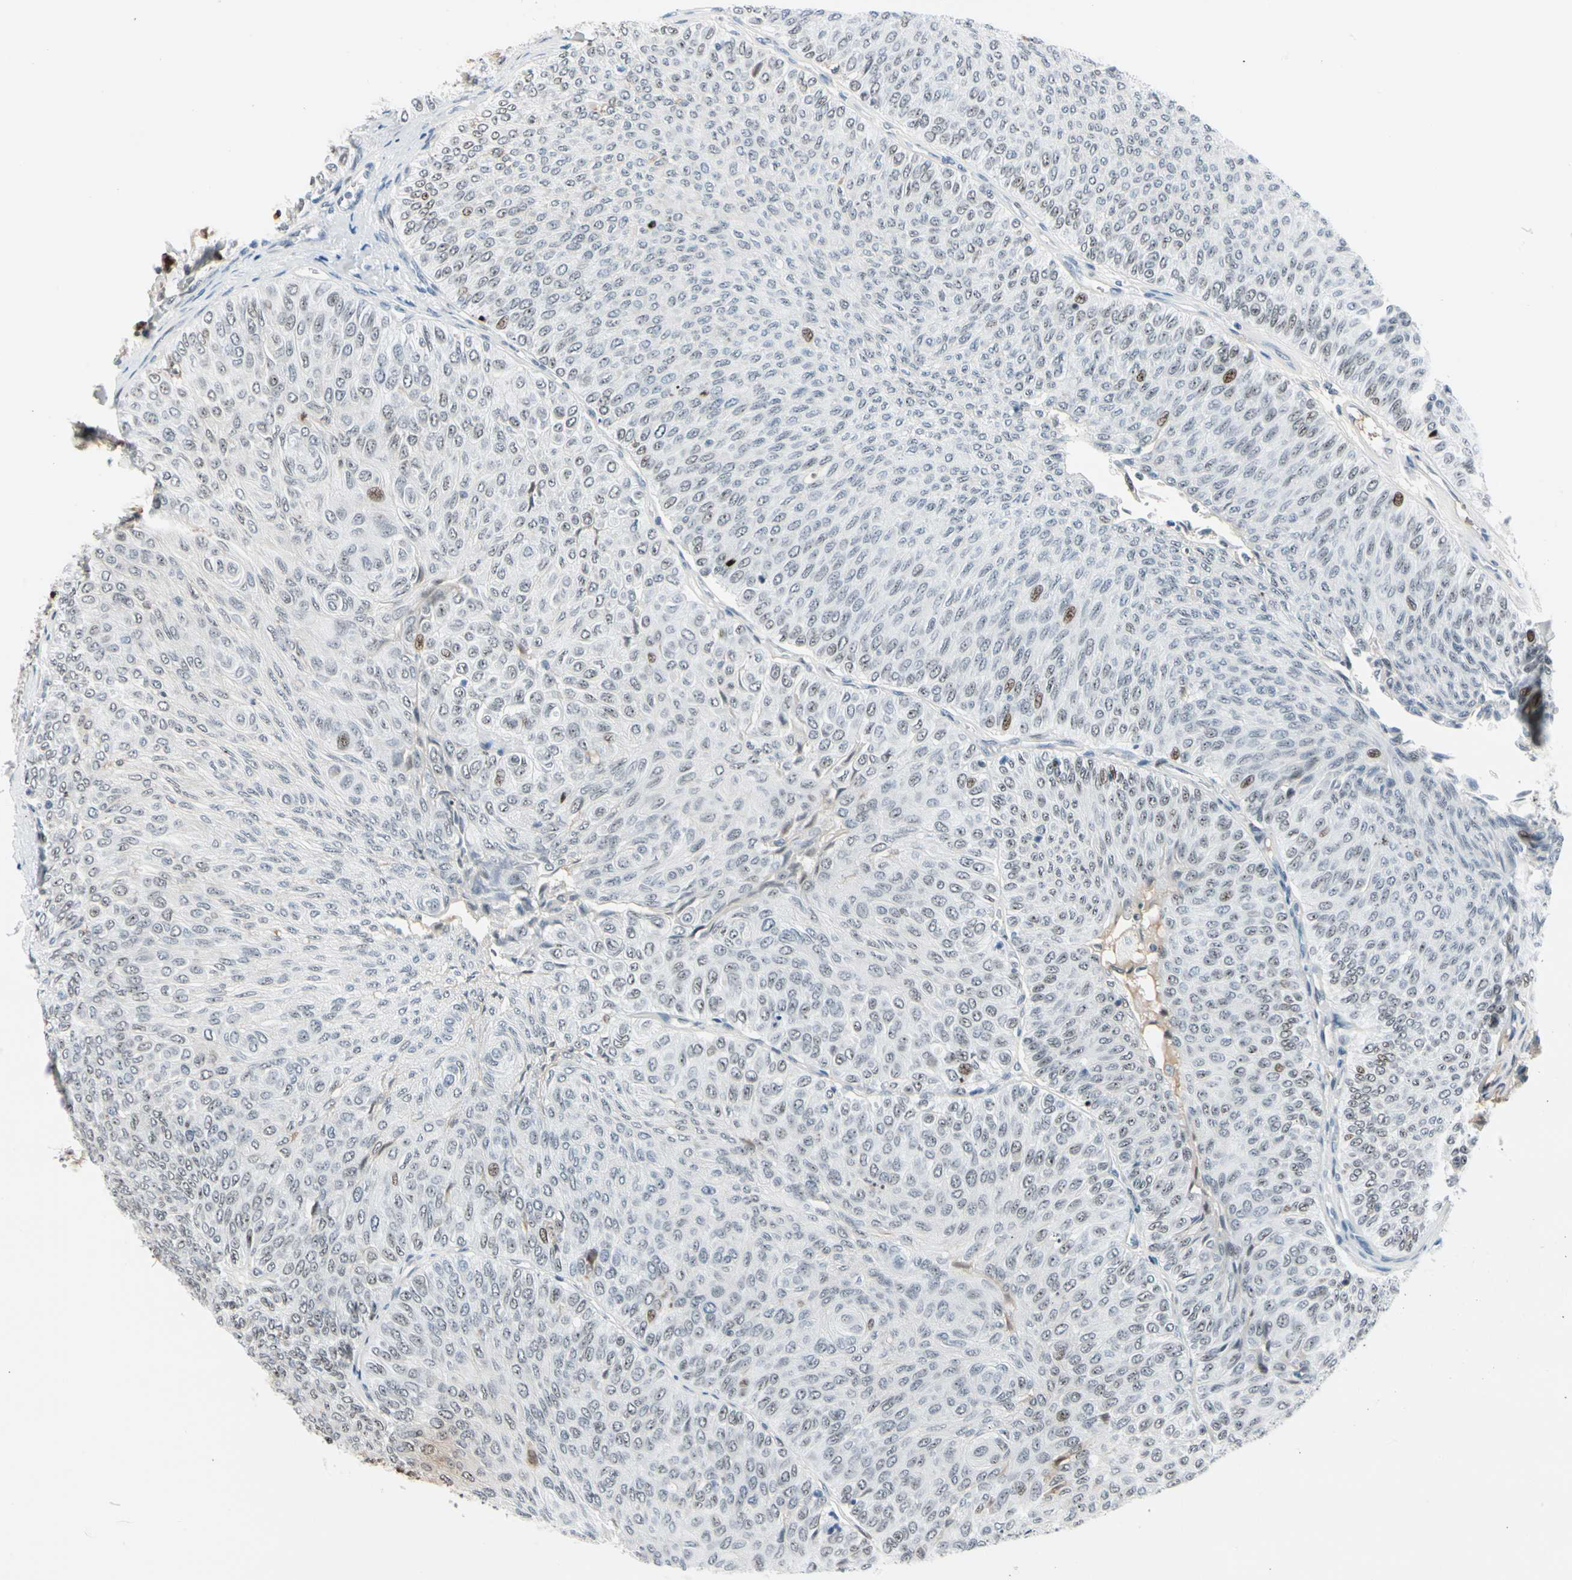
{"staining": {"intensity": "weak", "quantity": "<25%", "location": "nuclear"}, "tissue": "urothelial cancer", "cell_type": "Tumor cells", "image_type": "cancer", "snomed": [{"axis": "morphology", "description": "Urothelial carcinoma, Low grade"}, {"axis": "topography", "description": "Urinary bladder"}], "caption": "High magnification brightfield microscopy of urothelial cancer stained with DAB (brown) and counterstained with hematoxylin (blue): tumor cells show no significant positivity.", "gene": "FOXO3", "patient": {"sex": "male", "age": 78}}